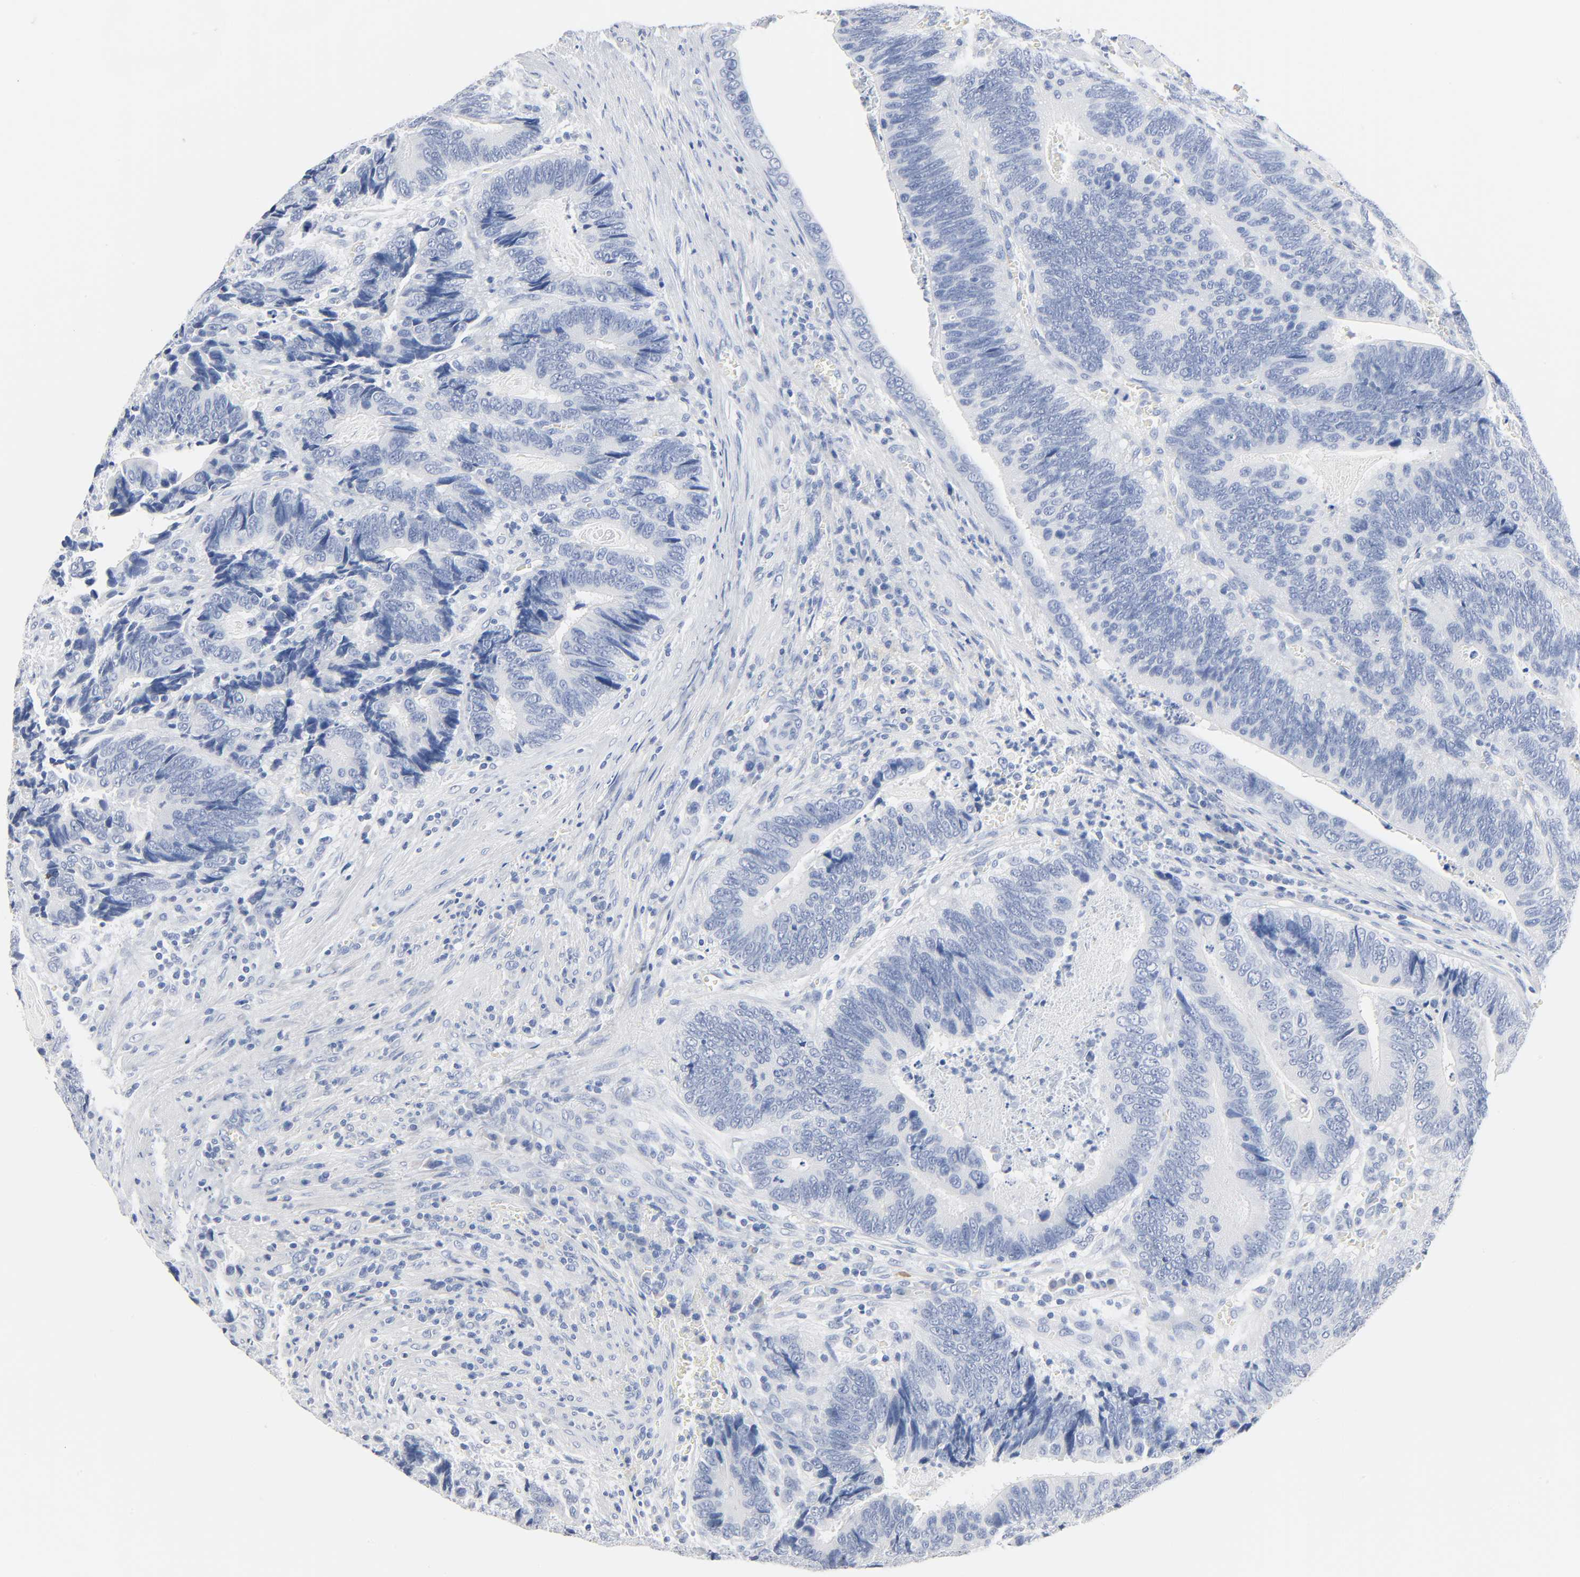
{"staining": {"intensity": "weak", "quantity": "<25%", "location": "cytoplasmic/membranous"}, "tissue": "colorectal cancer", "cell_type": "Tumor cells", "image_type": "cancer", "snomed": [{"axis": "morphology", "description": "Adenocarcinoma, NOS"}, {"axis": "topography", "description": "Colon"}], "caption": "This photomicrograph is of adenocarcinoma (colorectal) stained with immunohistochemistry (IHC) to label a protein in brown with the nuclei are counter-stained blue. There is no staining in tumor cells.", "gene": "ACP3", "patient": {"sex": "male", "age": 72}}